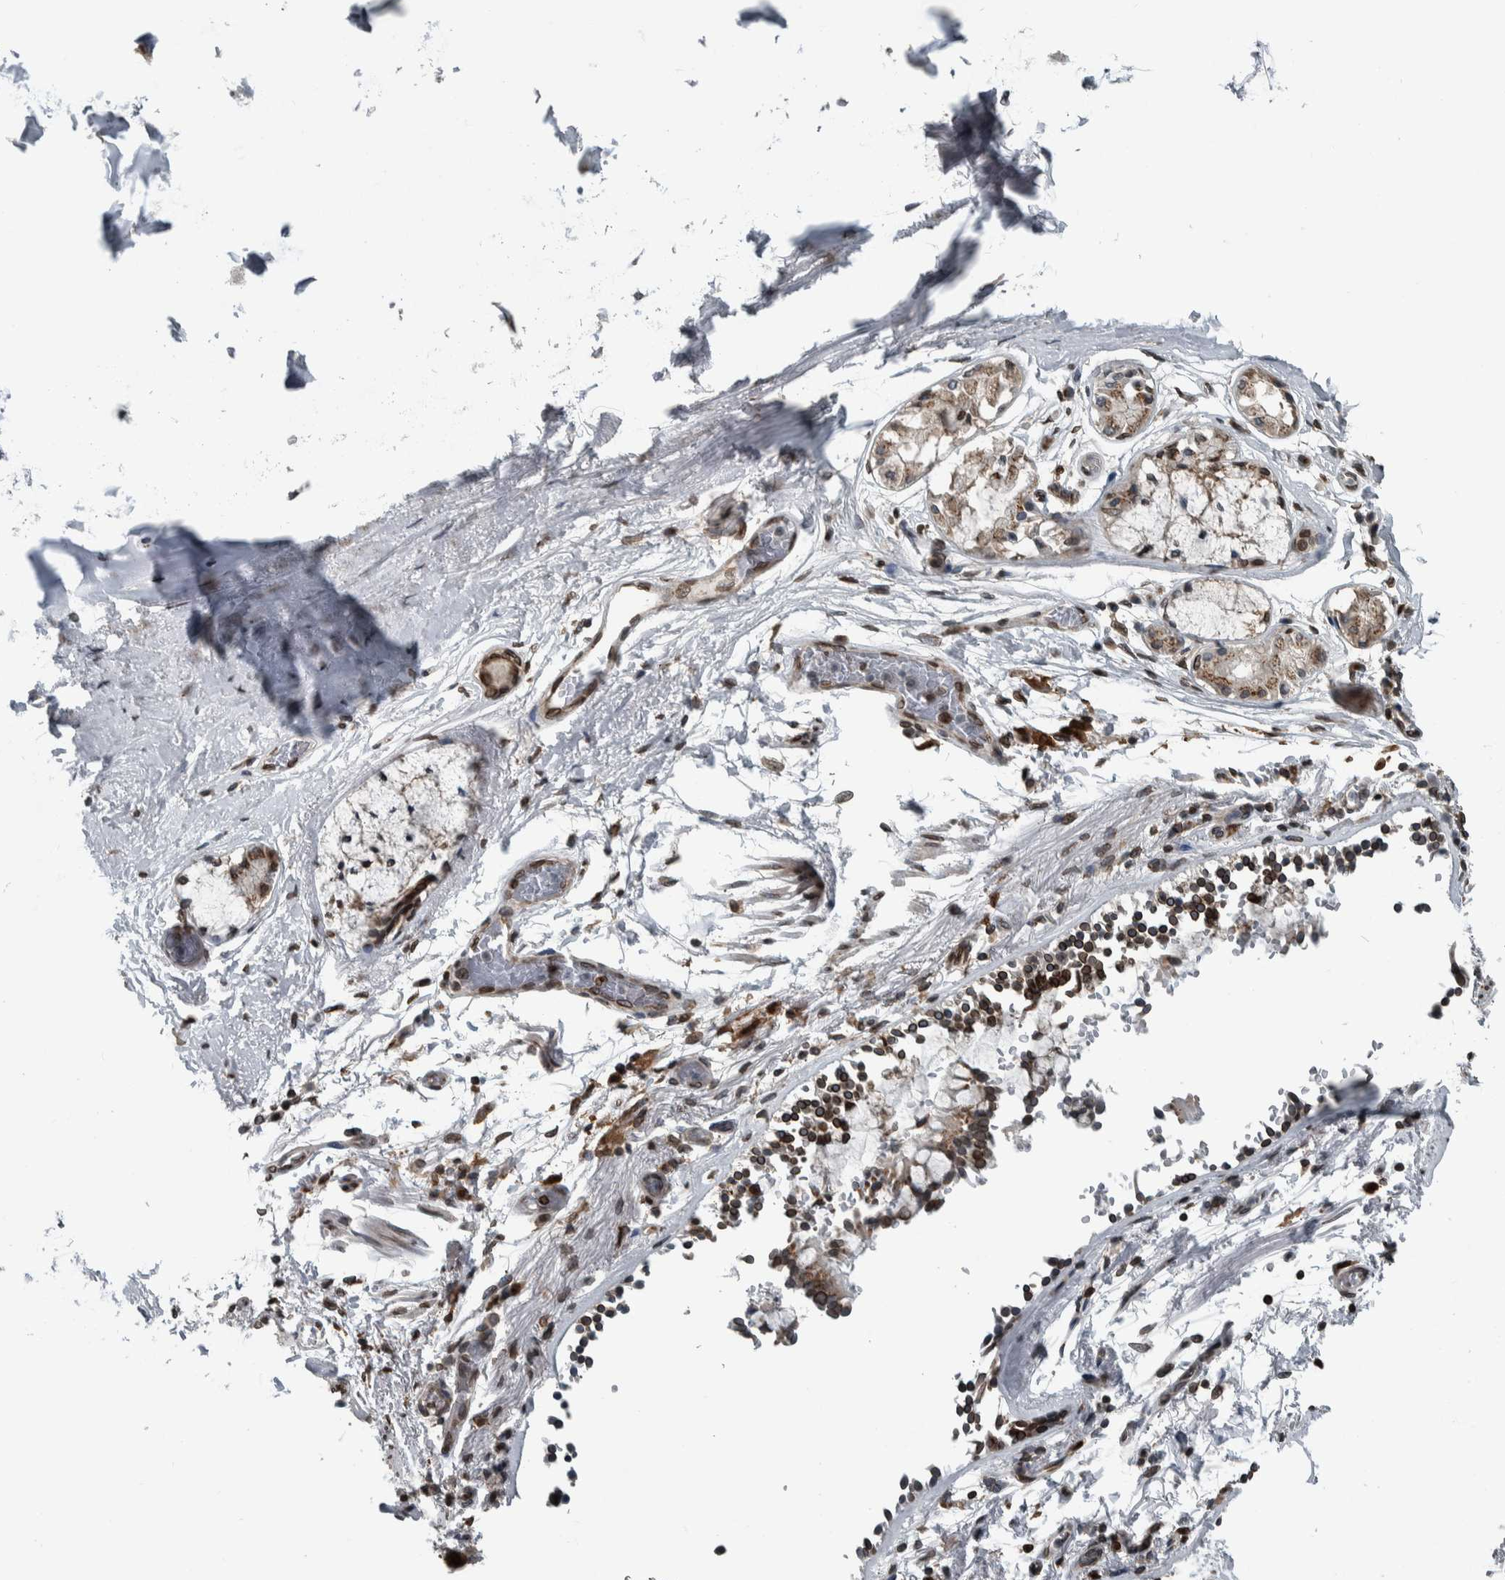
{"staining": {"intensity": "moderate", "quantity": ">75%", "location": "nuclear"}, "tissue": "soft tissue", "cell_type": "Fibroblasts", "image_type": "normal", "snomed": [{"axis": "morphology", "description": "Normal tissue, NOS"}, {"axis": "topography", "description": "Cartilage tissue"}, {"axis": "topography", "description": "Lung"}], "caption": "Fibroblasts reveal medium levels of moderate nuclear staining in approximately >75% of cells in unremarkable human soft tissue.", "gene": "FAM135B", "patient": {"sex": "female", "age": 77}}